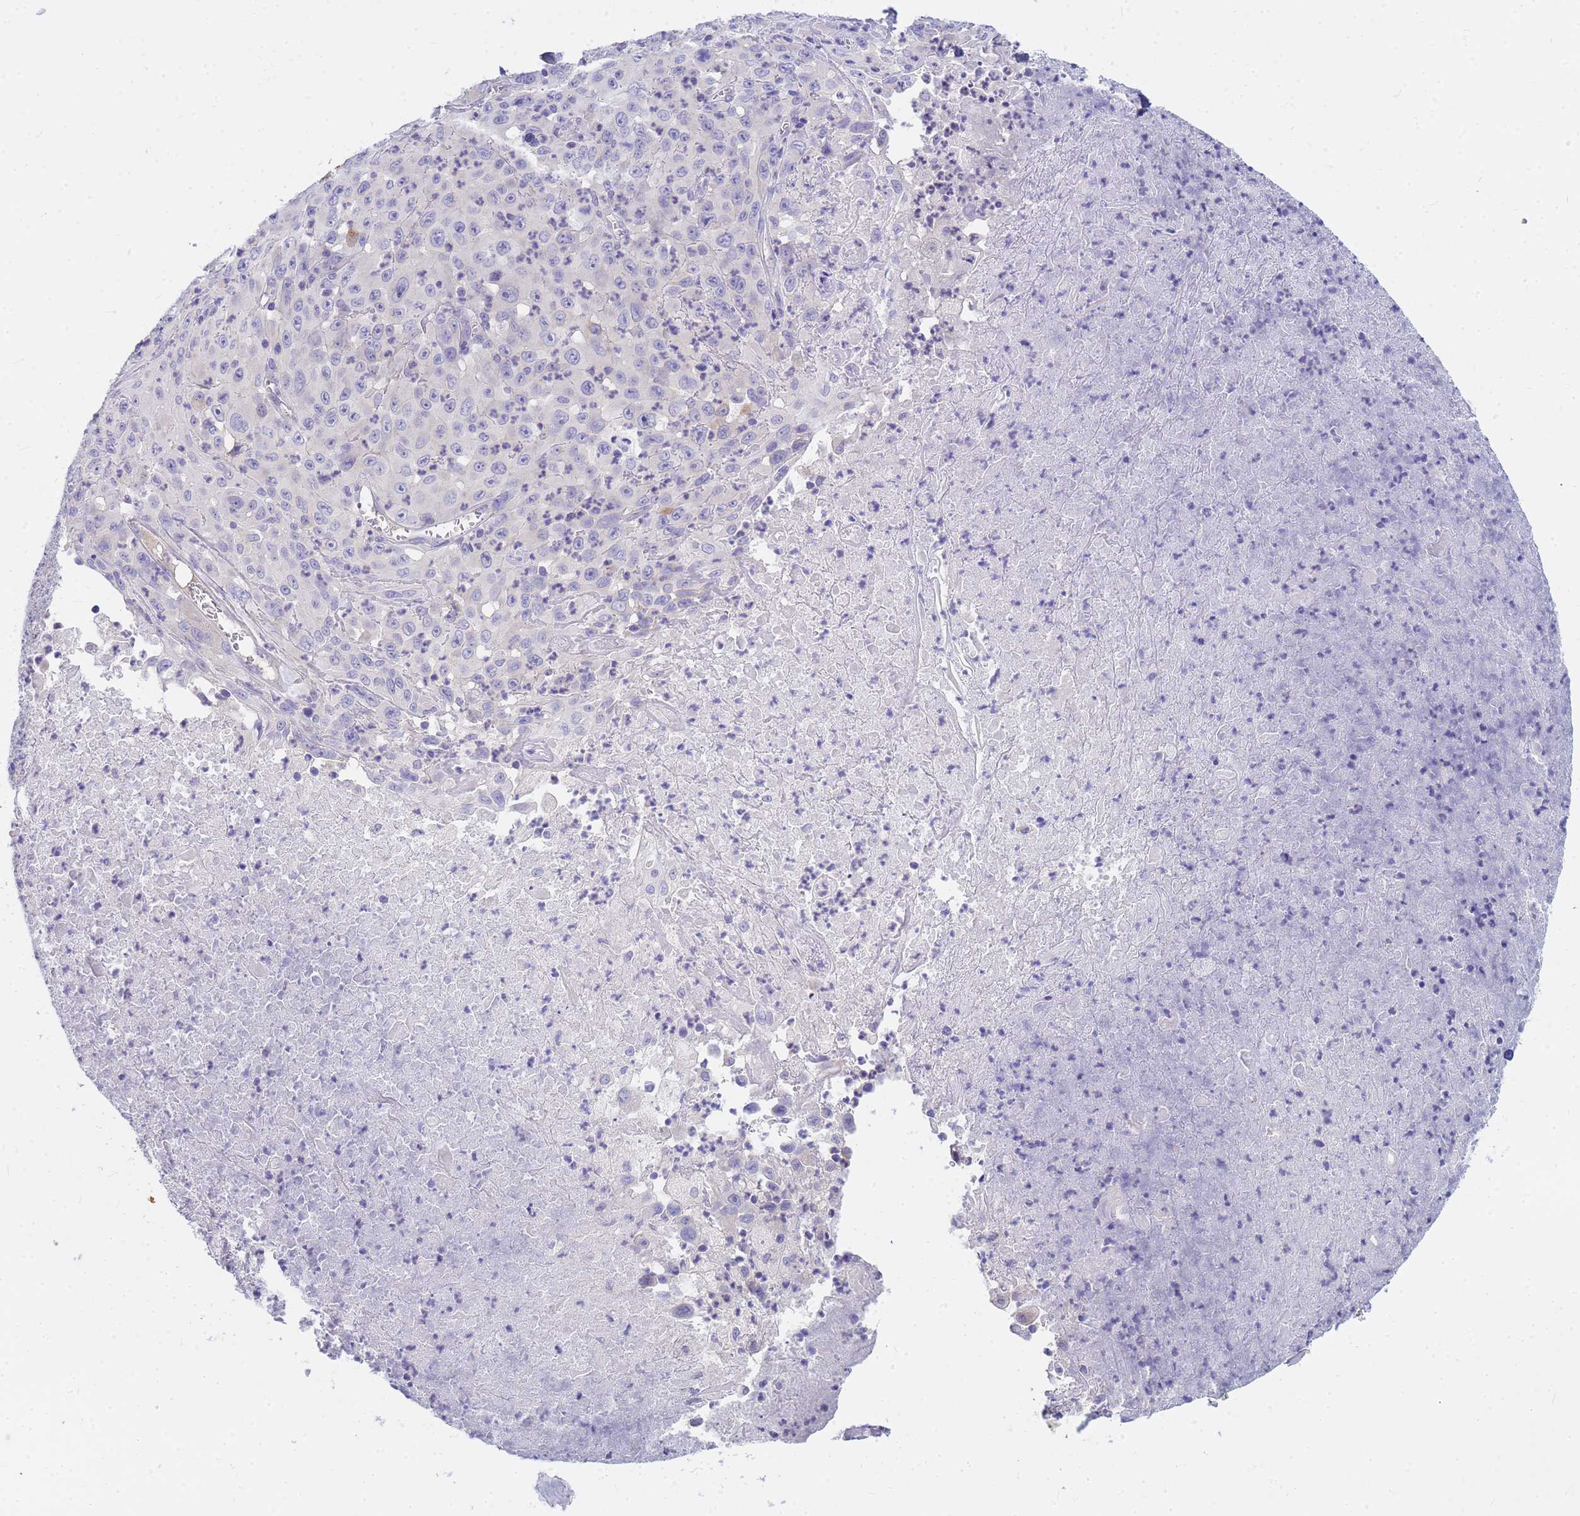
{"staining": {"intensity": "negative", "quantity": "none", "location": "none"}, "tissue": "melanoma", "cell_type": "Tumor cells", "image_type": "cancer", "snomed": [{"axis": "morphology", "description": "Malignant melanoma, Metastatic site"}, {"axis": "topography", "description": "Brain"}], "caption": "Tumor cells show no significant staining in malignant melanoma (metastatic site). (DAB (3,3'-diaminobenzidine) immunohistochemistry visualized using brightfield microscopy, high magnification).", "gene": "DPRX", "patient": {"sex": "female", "age": 53}}